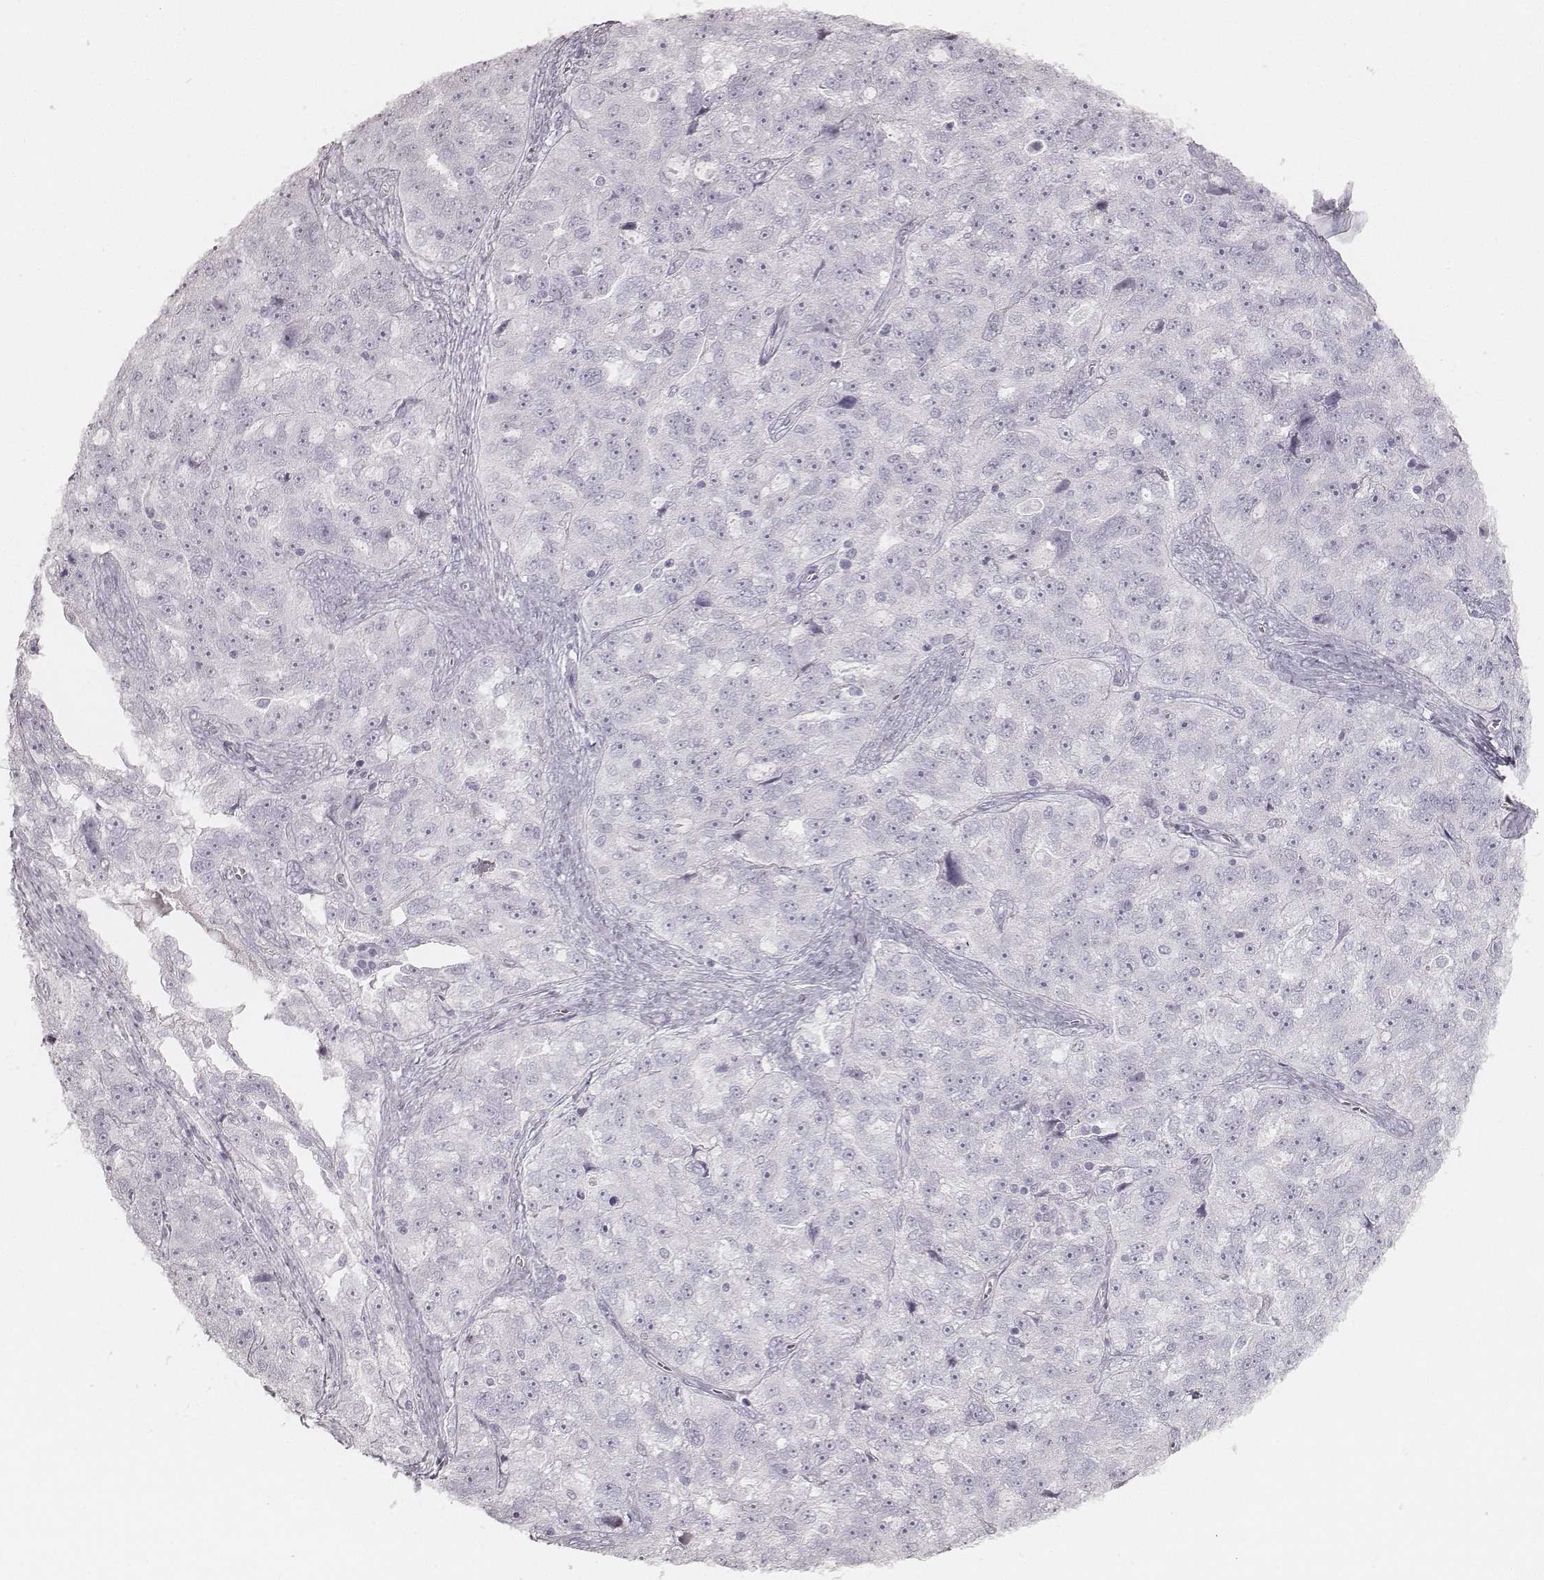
{"staining": {"intensity": "negative", "quantity": "none", "location": "none"}, "tissue": "ovarian cancer", "cell_type": "Tumor cells", "image_type": "cancer", "snomed": [{"axis": "morphology", "description": "Cystadenocarcinoma, serous, NOS"}, {"axis": "topography", "description": "Ovary"}], "caption": "Tumor cells are negative for protein expression in human serous cystadenocarcinoma (ovarian).", "gene": "KRT34", "patient": {"sex": "female", "age": 51}}